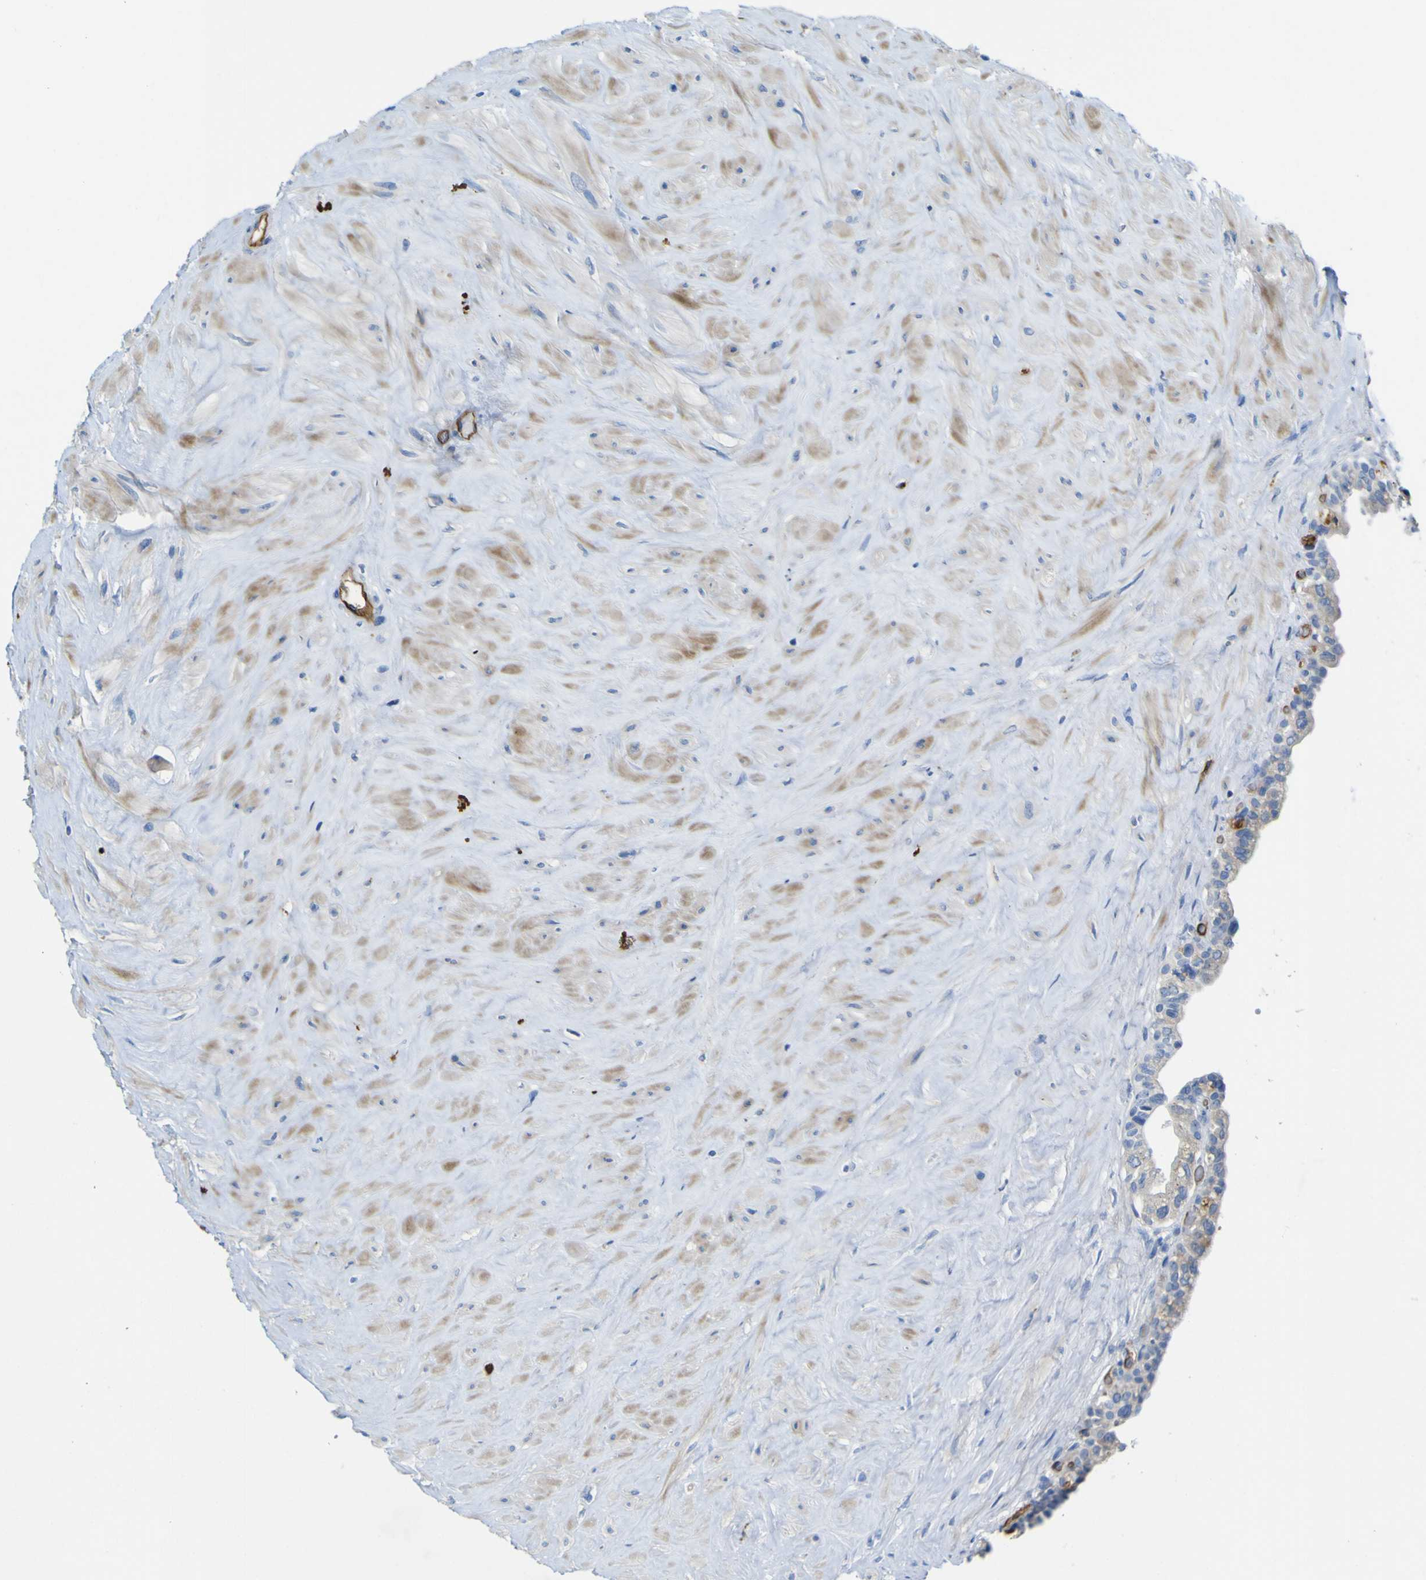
{"staining": {"intensity": "weak", "quantity": "<25%", "location": "cytoplasmic/membranous"}, "tissue": "seminal vesicle", "cell_type": "Glandular cells", "image_type": "normal", "snomed": [{"axis": "morphology", "description": "Normal tissue, NOS"}, {"axis": "topography", "description": "Seminal veicle"}], "caption": "IHC photomicrograph of benign human seminal vesicle stained for a protein (brown), which reveals no expression in glandular cells.", "gene": "CD93", "patient": {"sex": "male", "age": 63}}